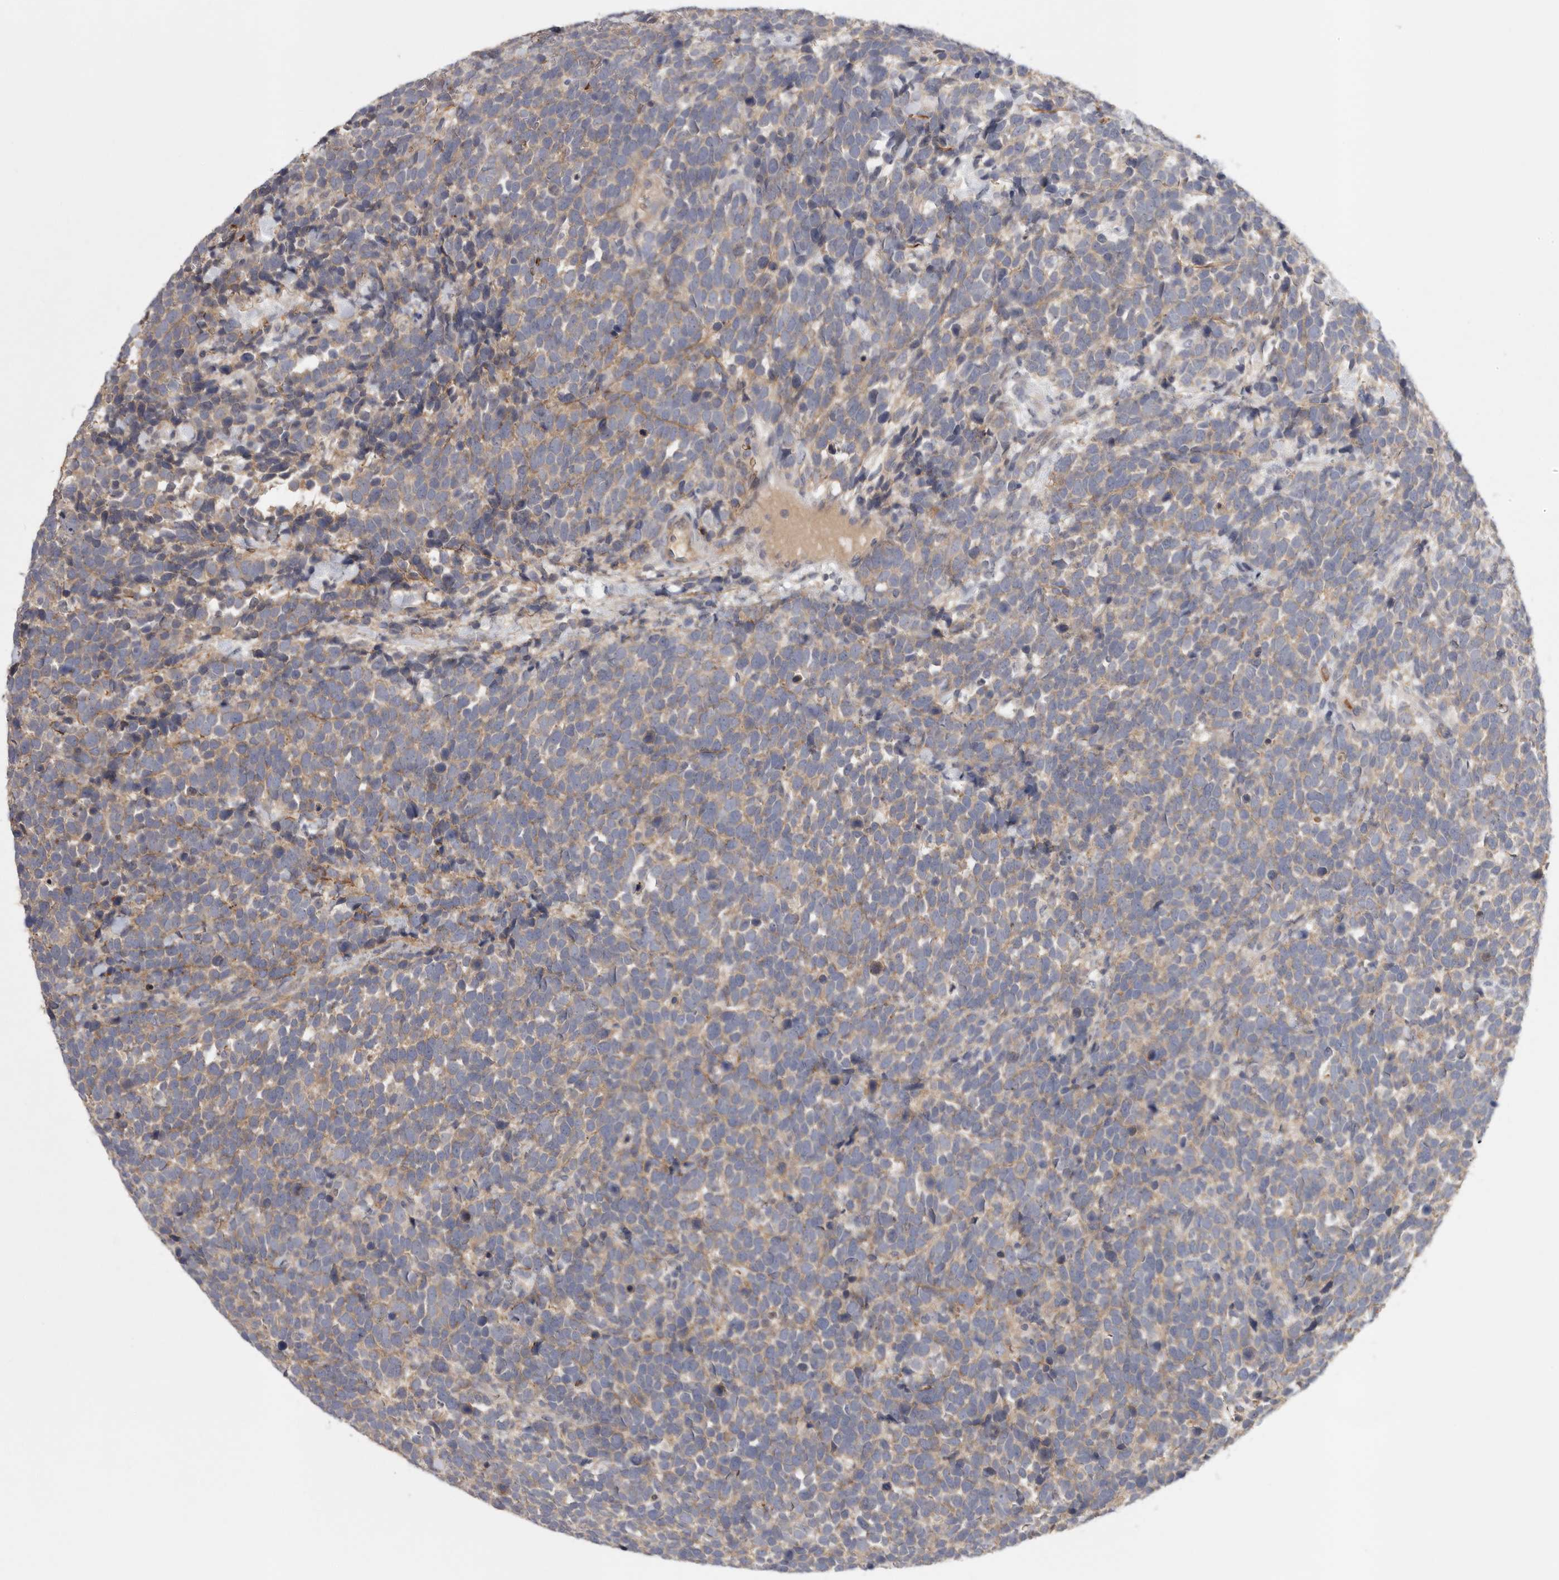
{"staining": {"intensity": "weak", "quantity": ">75%", "location": "cytoplasmic/membranous"}, "tissue": "urothelial cancer", "cell_type": "Tumor cells", "image_type": "cancer", "snomed": [{"axis": "morphology", "description": "Urothelial carcinoma, High grade"}, {"axis": "topography", "description": "Urinary bladder"}], "caption": "Human urothelial carcinoma (high-grade) stained with a brown dye exhibits weak cytoplasmic/membranous positive staining in approximately >75% of tumor cells.", "gene": "CFAP298", "patient": {"sex": "female", "age": 82}}